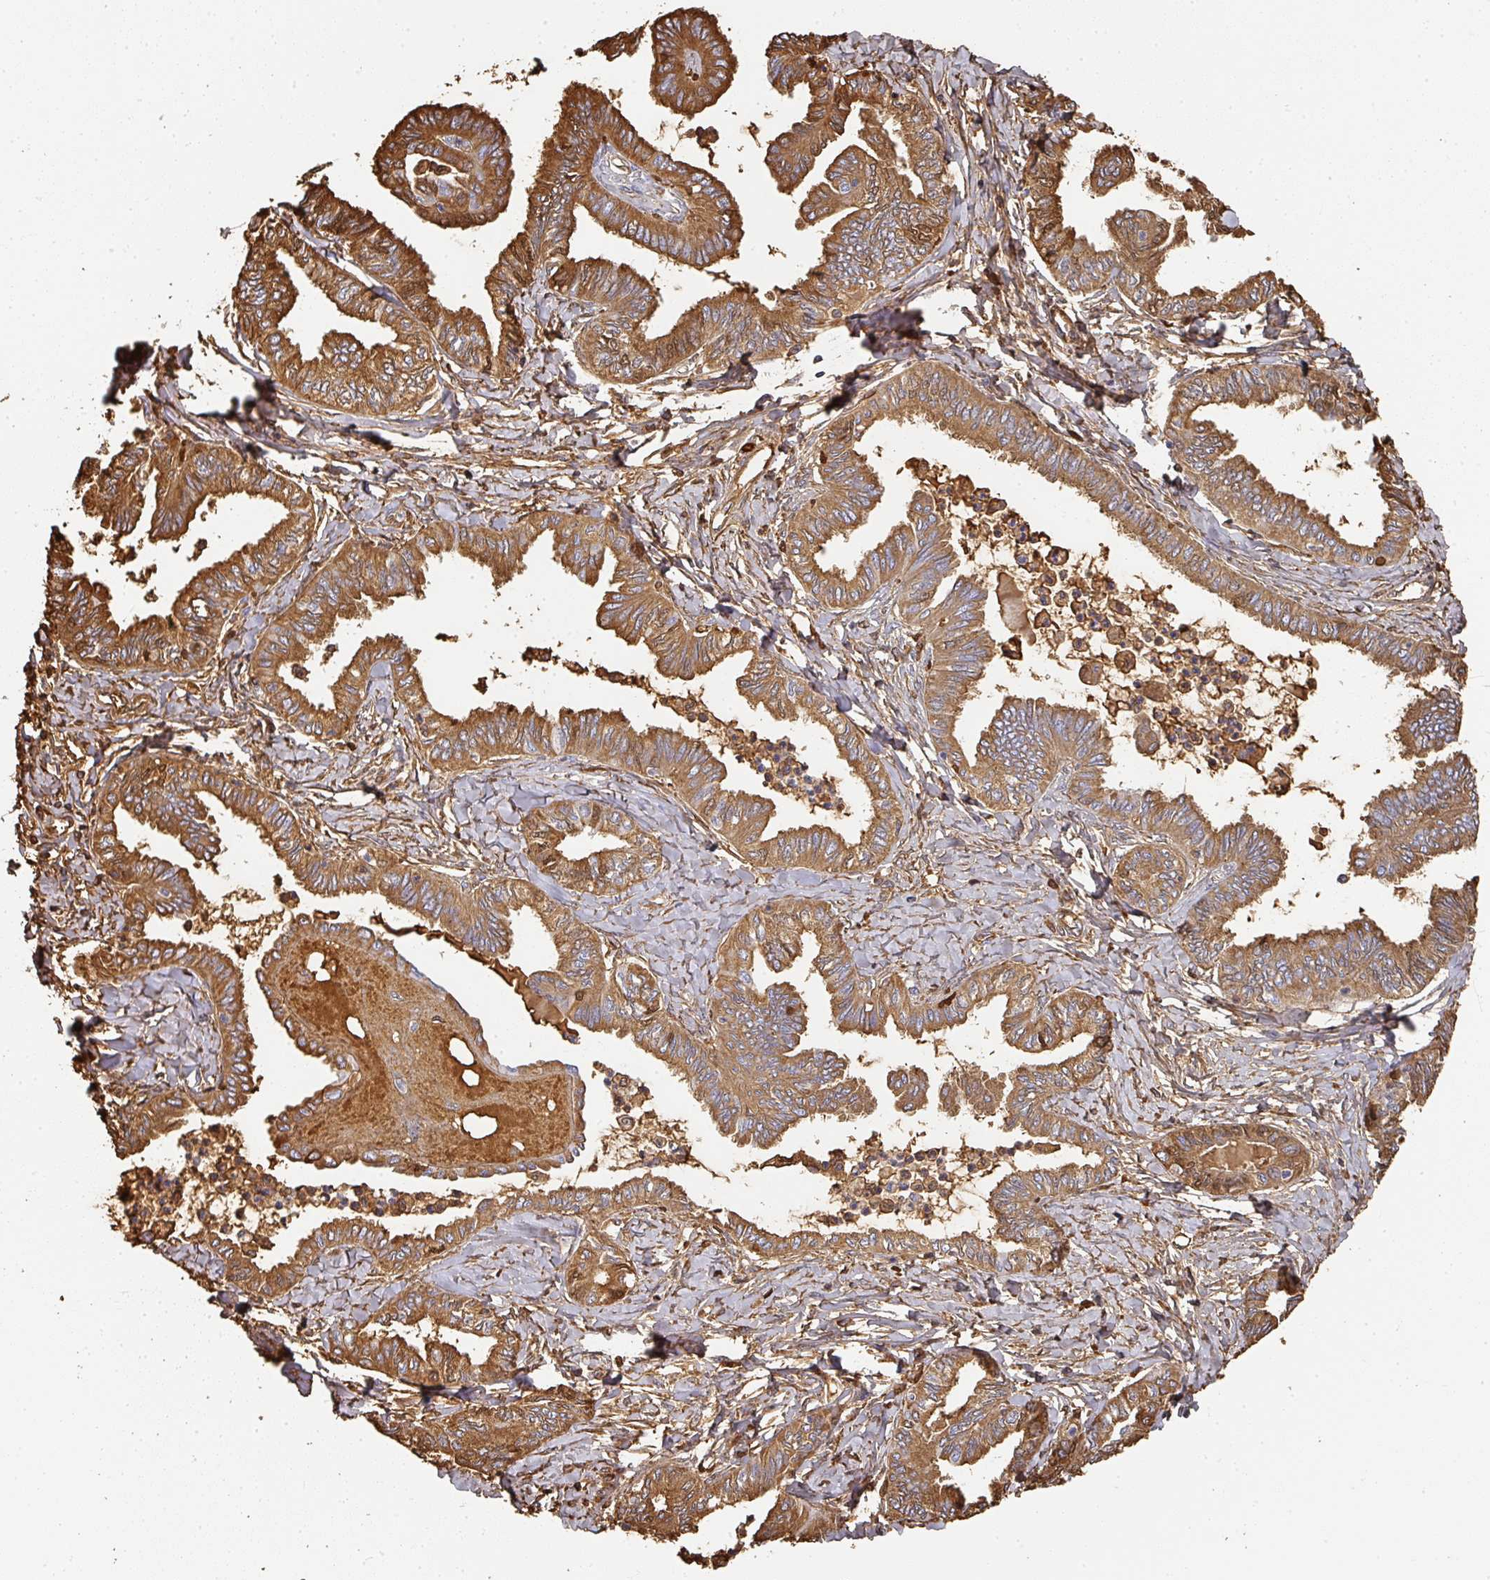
{"staining": {"intensity": "moderate", "quantity": ">75%", "location": "cytoplasmic/membranous,nuclear"}, "tissue": "ovarian cancer", "cell_type": "Tumor cells", "image_type": "cancer", "snomed": [{"axis": "morphology", "description": "Carcinoma, endometroid"}, {"axis": "topography", "description": "Ovary"}], "caption": "Immunohistochemical staining of ovarian cancer (endometroid carcinoma) exhibits moderate cytoplasmic/membranous and nuclear protein positivity in about >75% of tumor cells.", "gene": "ALB", "patient": {"sex": "female", "age": 70}}